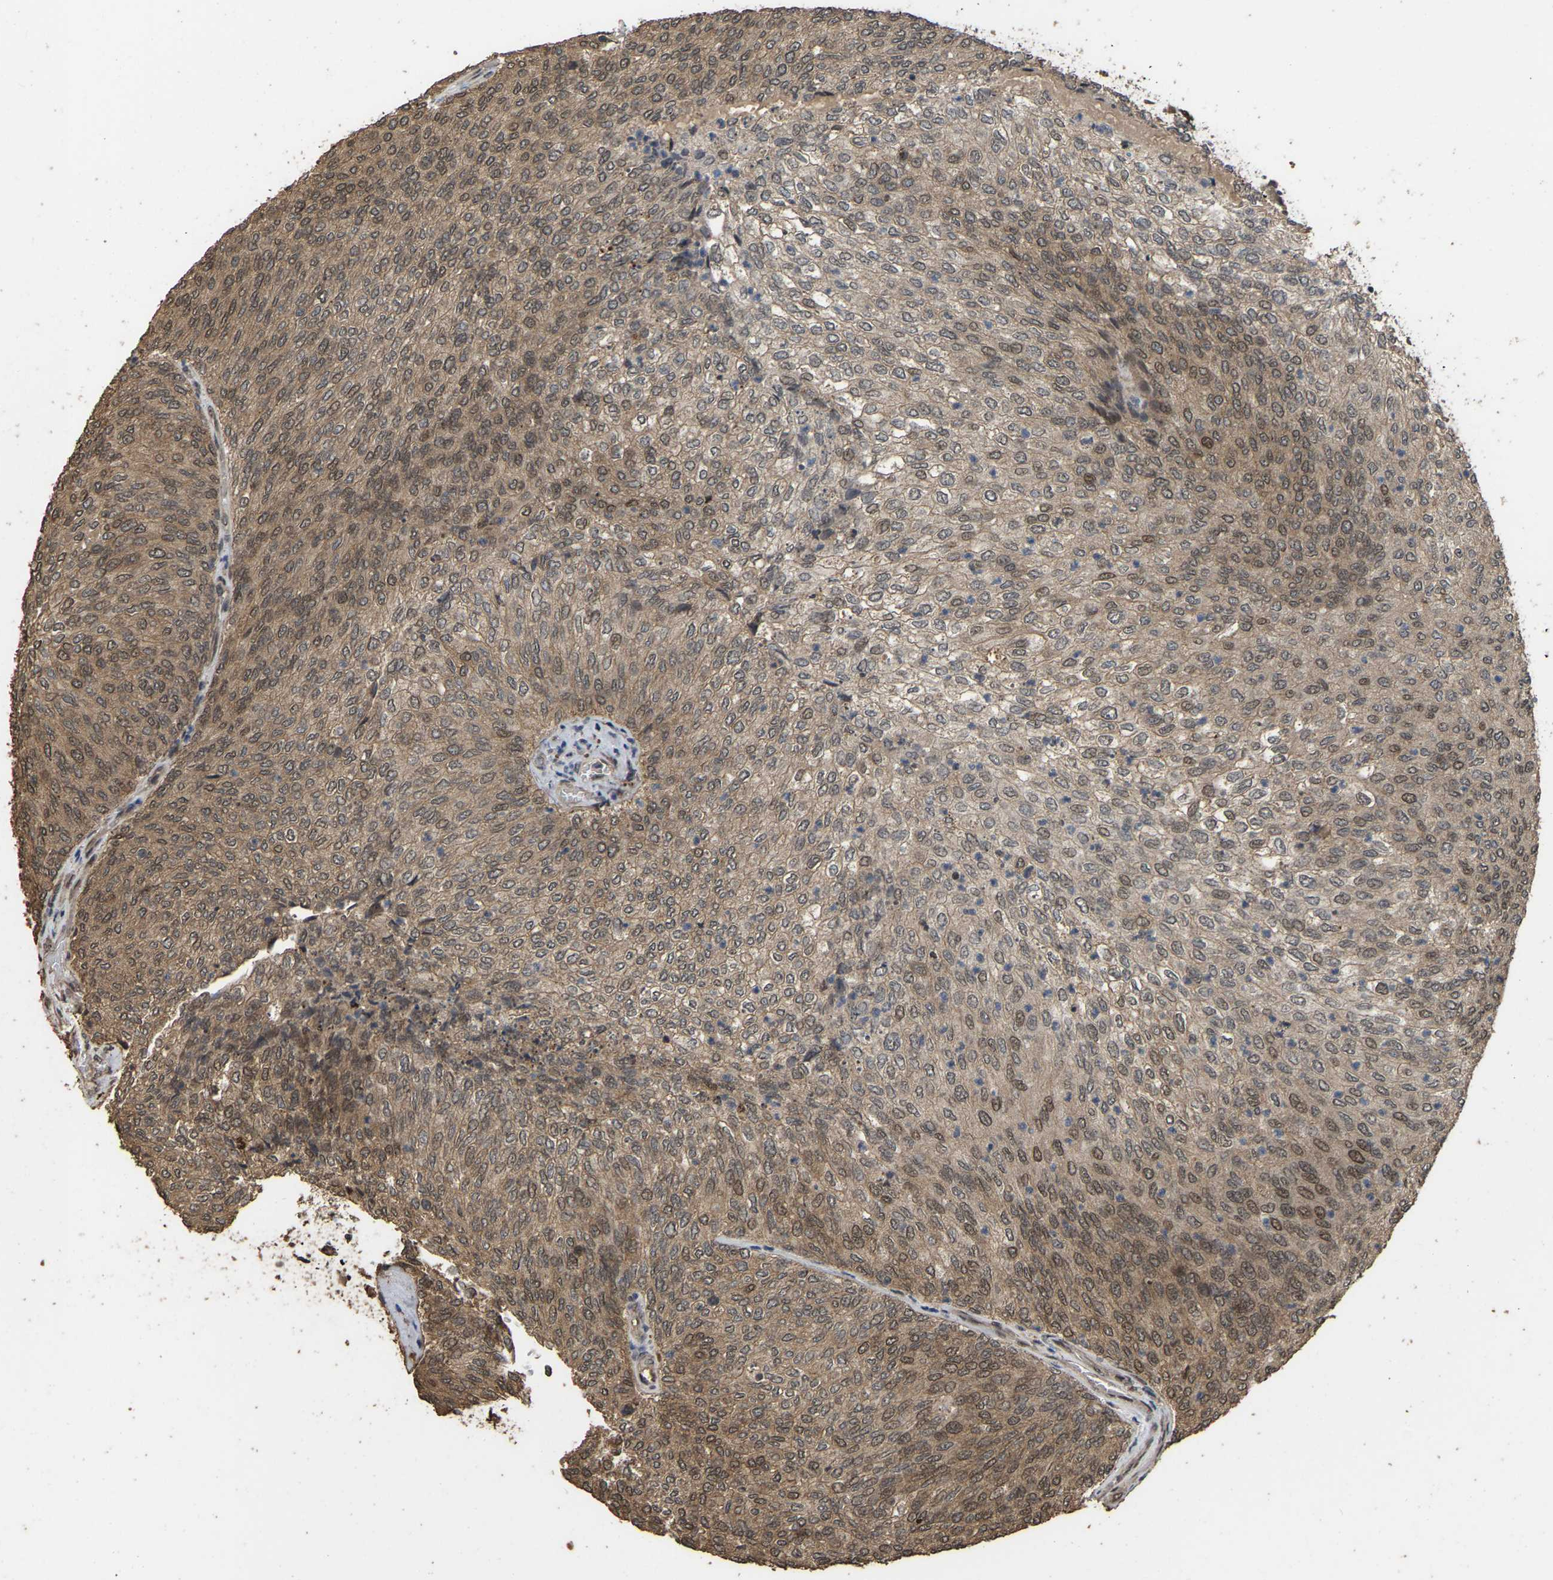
{"staining": {"intensity": "moderate", "quantity": ">75%", "location": "cytoplasmic/membranous"}, "tissue": "urothelial cancer", "cell_type": "Tumor cells", "image_type": "cancer", "snomed": [{"axis": "morphology", "description": "Urothelial carcinoma, Low grade"}, {"axis": "topography", "description": "Urinary bladder"}], "caption": "There is medium levels of moderate cytoplasmic/membranous staining in tumor cells of urothelial carcinoma (low-grade), as demonstrated by immunohistochemical staining (brown color).", "gene": "ARHGAP23", "patient": {"sex": "female", "age": 79}}